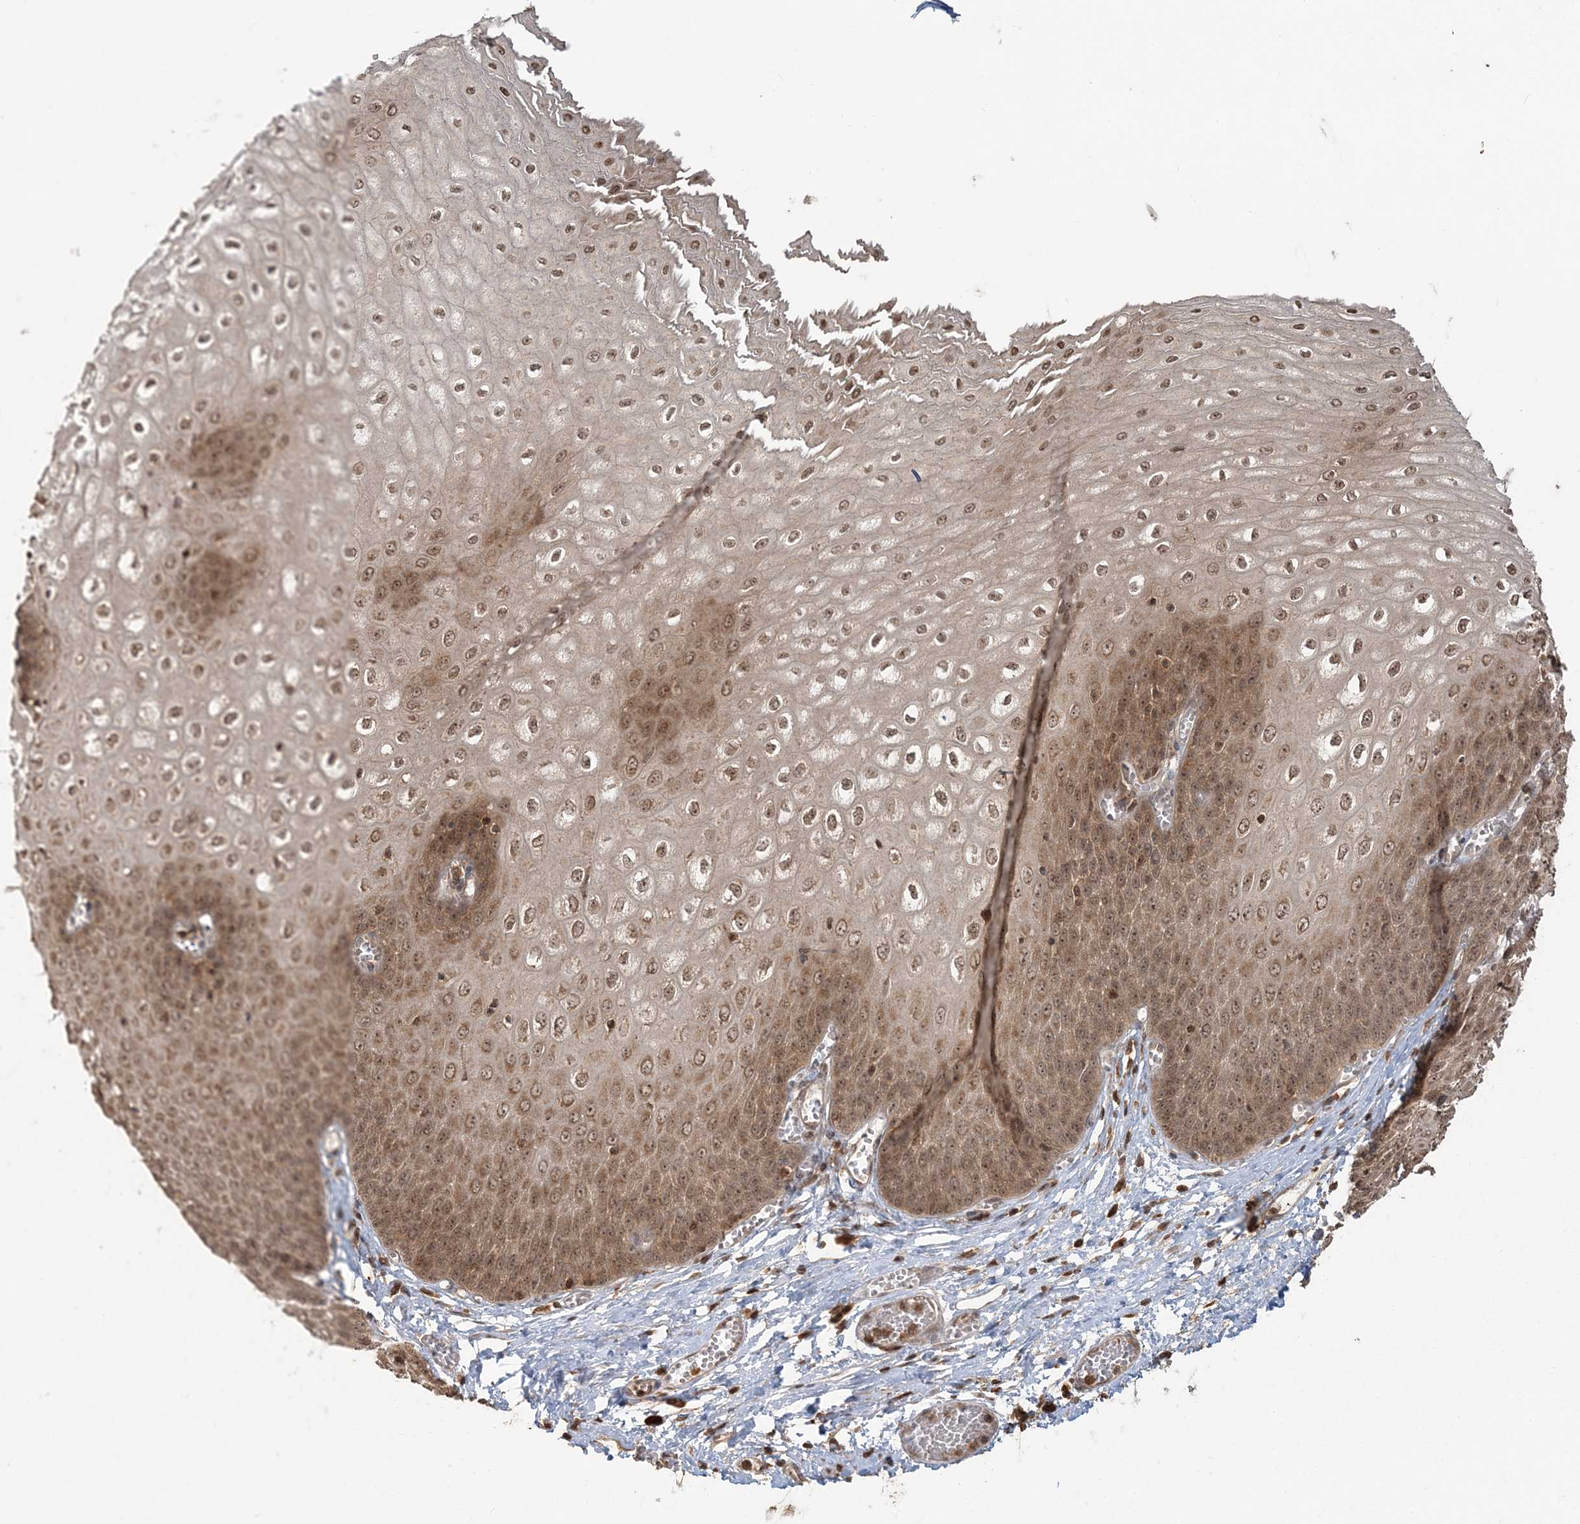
{"staining": {"intensity": "moderate", "quantity": ">75%", "location": "cytoplasmic/membranous,nuclear"}, "tissue": "esophagus", "cell_type": "Squamous epithelial cells", "image_type": "normal", "snomed": [{"axis": "morphology", "description": "Normal tissue, NOS"}, {"axis": "topography", "description": "Esophagus"}], "caption": "This micrograph shows immunohistochemistry staining of benign human esophagus, with medium moderate cytoplasmic/membranous,nuclear expression in about >75% of squamous epithelial cells.", "gene": "CAB39", "patient": {"sex": "male", "age": 60}}